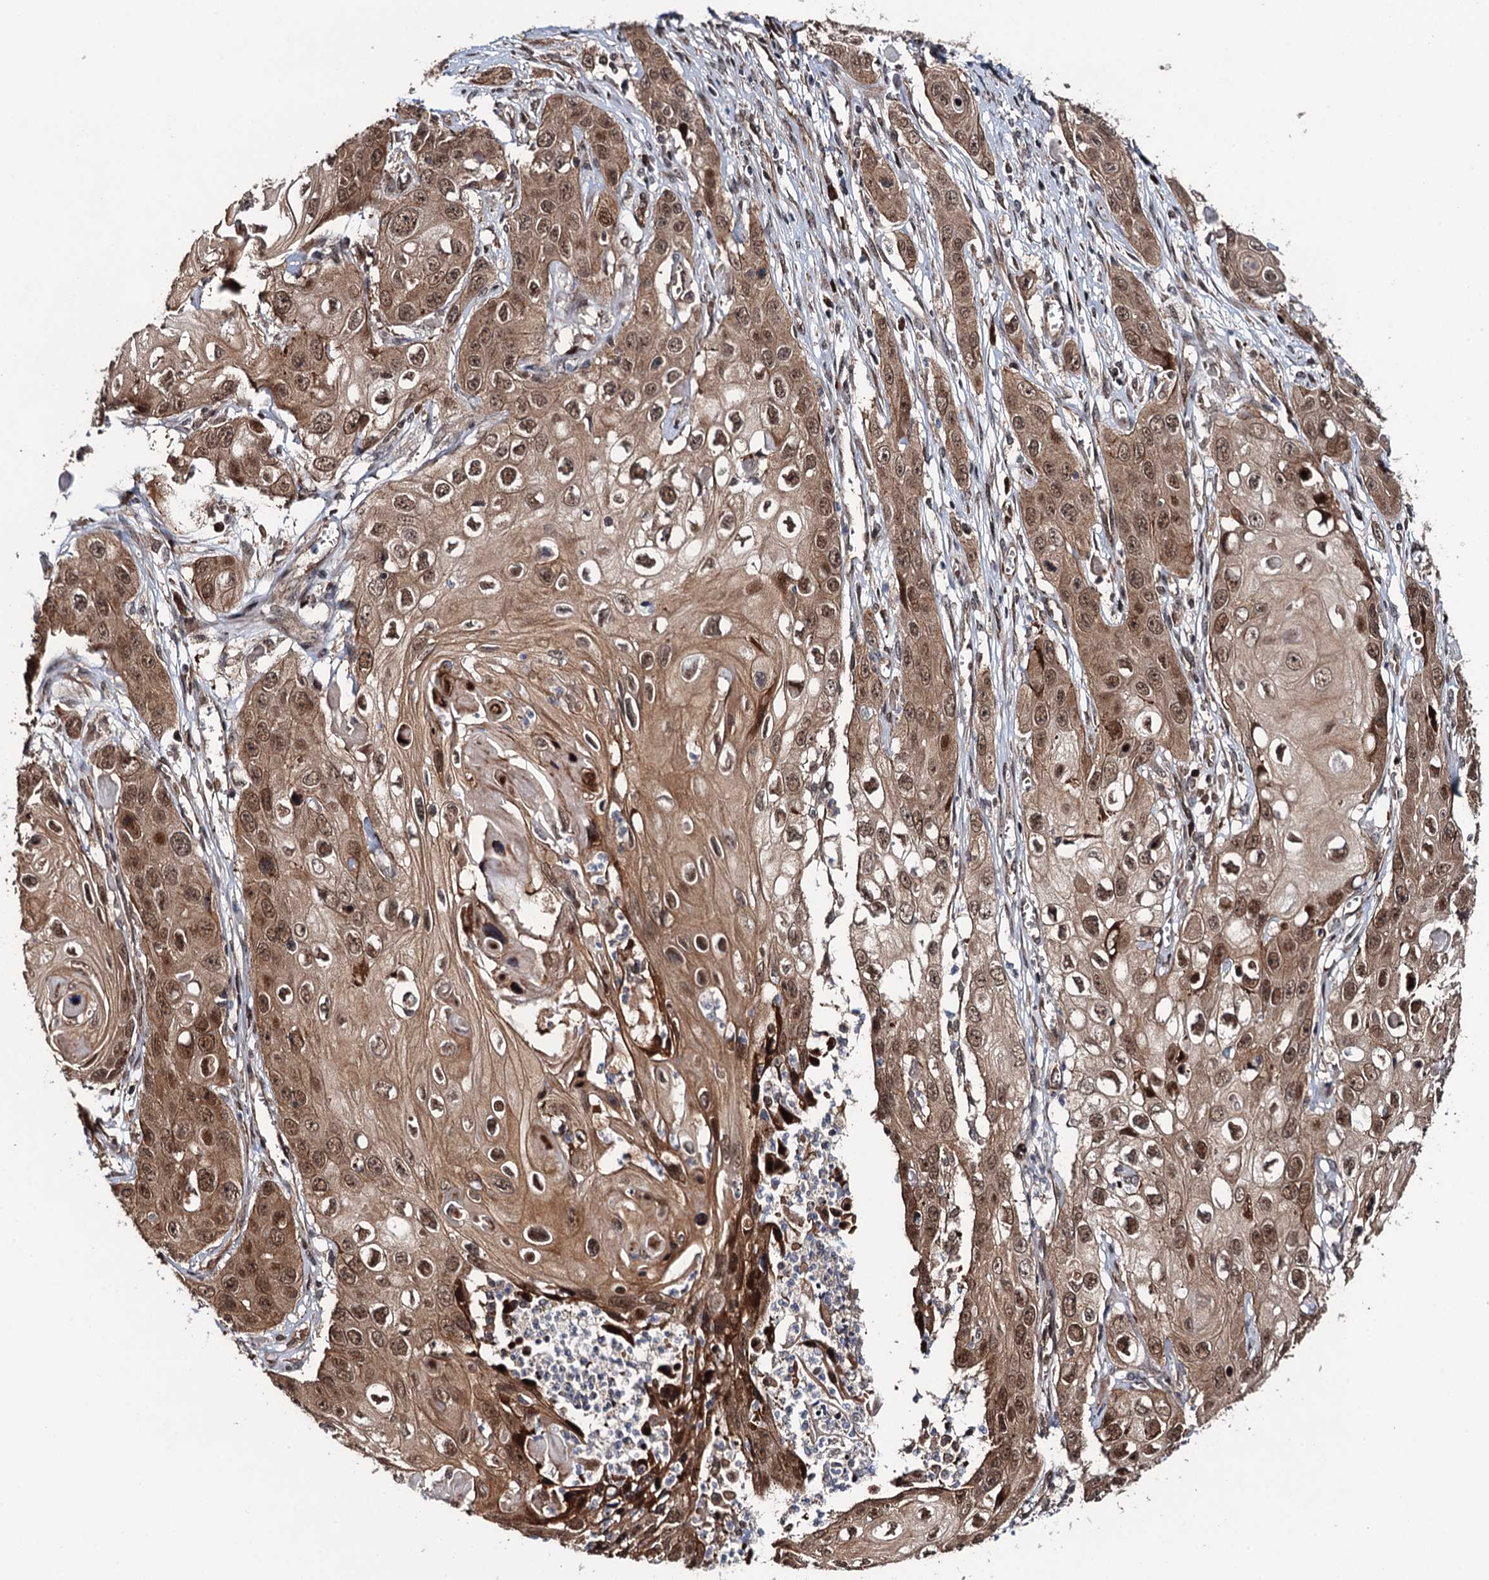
{"staining": {"intensity": "moderate", "quantity": ">75%", "location": "cytoplasmic/membranous,nuclear"}, "tissue": "skin cancer", "cell_type": "Tumor cells", "image_type": "cancer", "snomed": [{"axis": "morphology", "description": "Squamous cell carcinoma, NOS"}, {"axis": "topography", "description": "Skin"}], "caption": "This is a photomicrograph of immunohistochemistry (IHC) staining of skin cancer, which shows moderate expression in the cytoplasmic/membranous and nuclear of tumor cells.", "gene": "CDC23", "patient": {"sex": "male", "age": 55}}